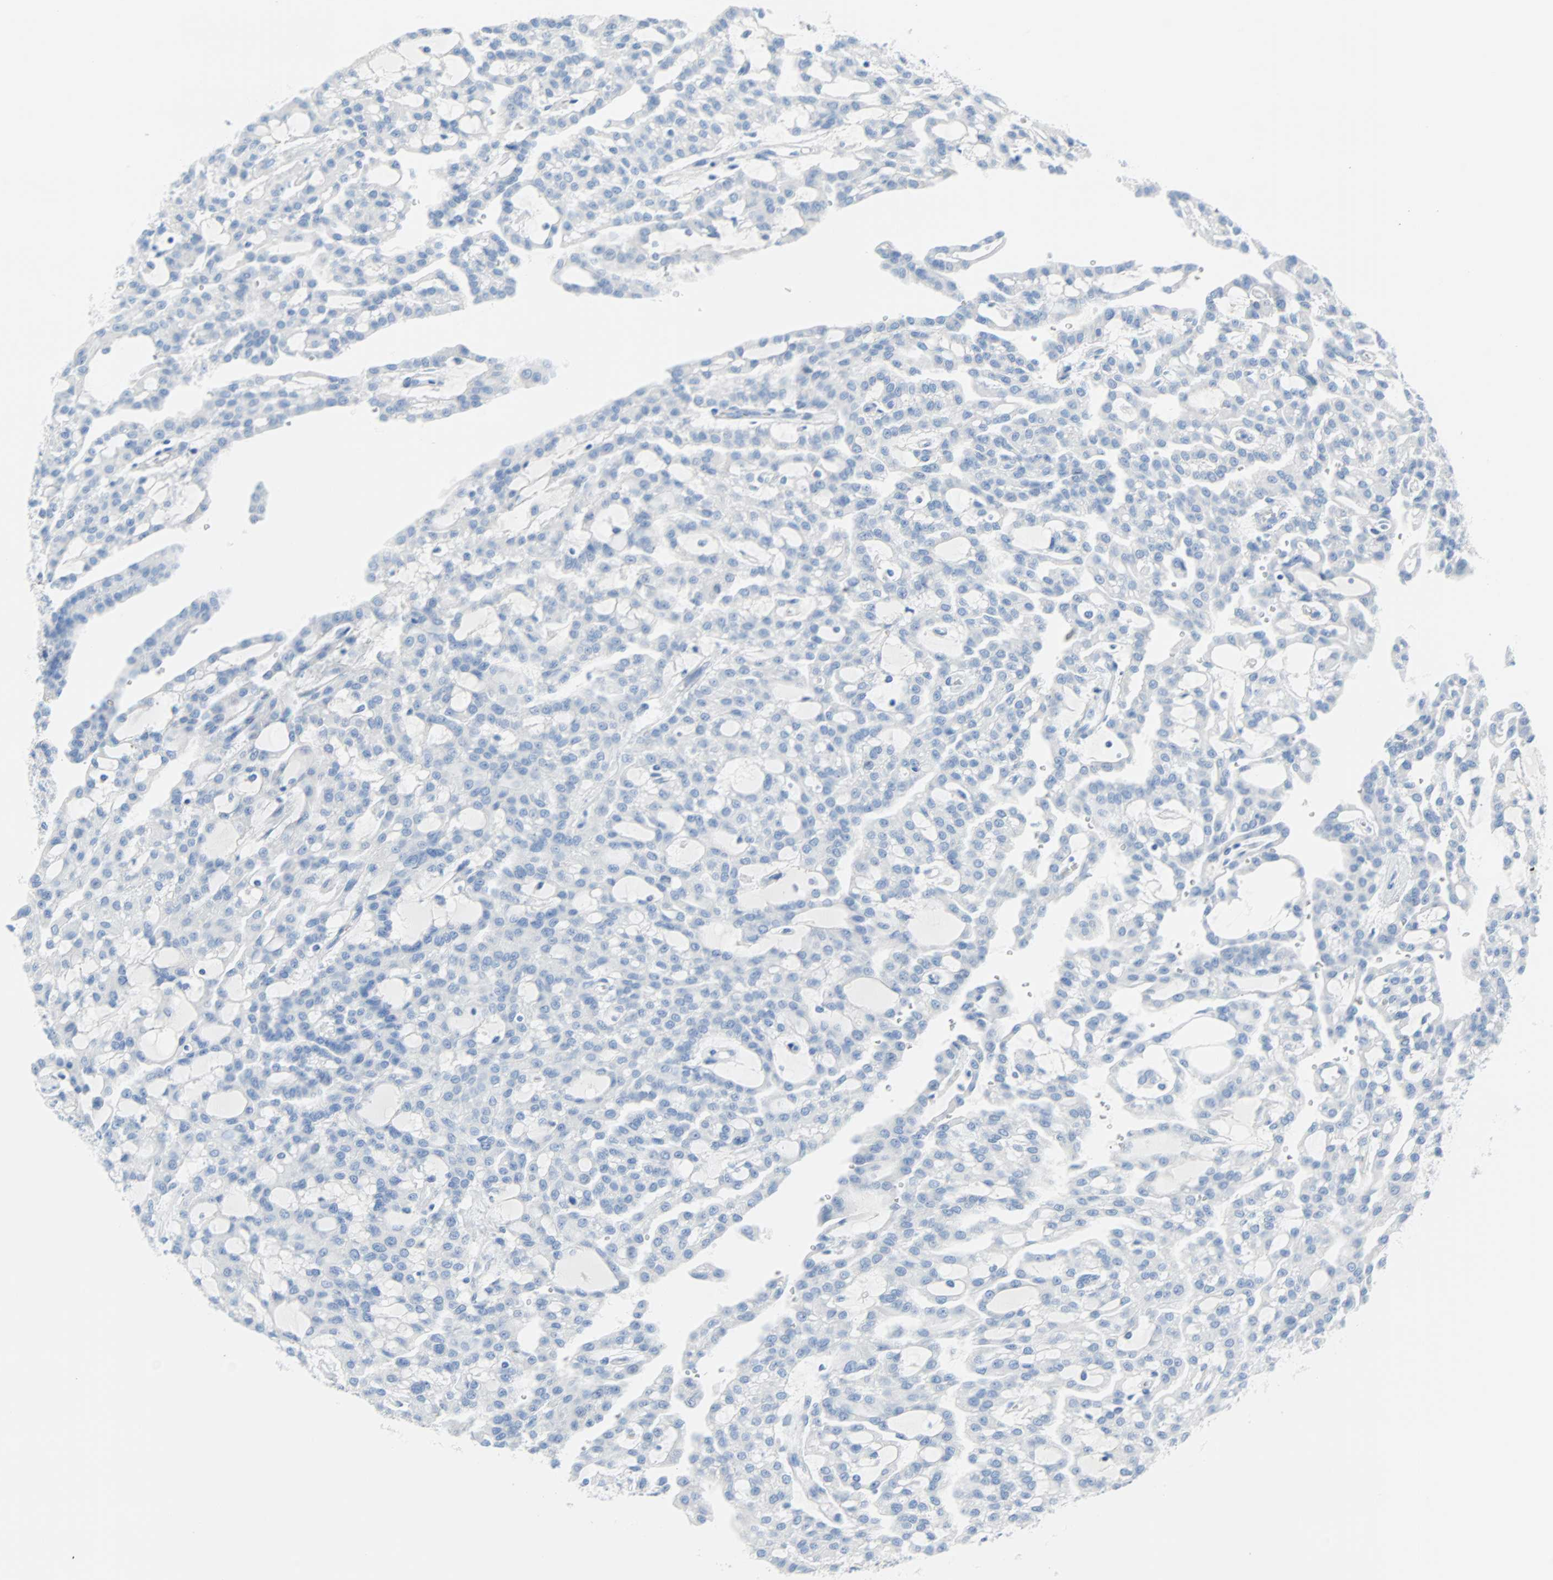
{"staining": {"intensity": "negative", "quantity": "none", "location": "none"}, "tissue": "renal cancer", "cell_type": "Tumor cells", "image_type": "cancer", "snomed": [{"axis": "morphology", "description": "Adenocarcinoma, NOS"}, {"axis": "topography", "description": "Kidney"}], "caption": "This is a histopathology image of IHC staining of adenocarcinoma (renal), which shows no staining in tumor cells.", "gene": "PDPN", "patient": {"sex": "male", "age": 63}}